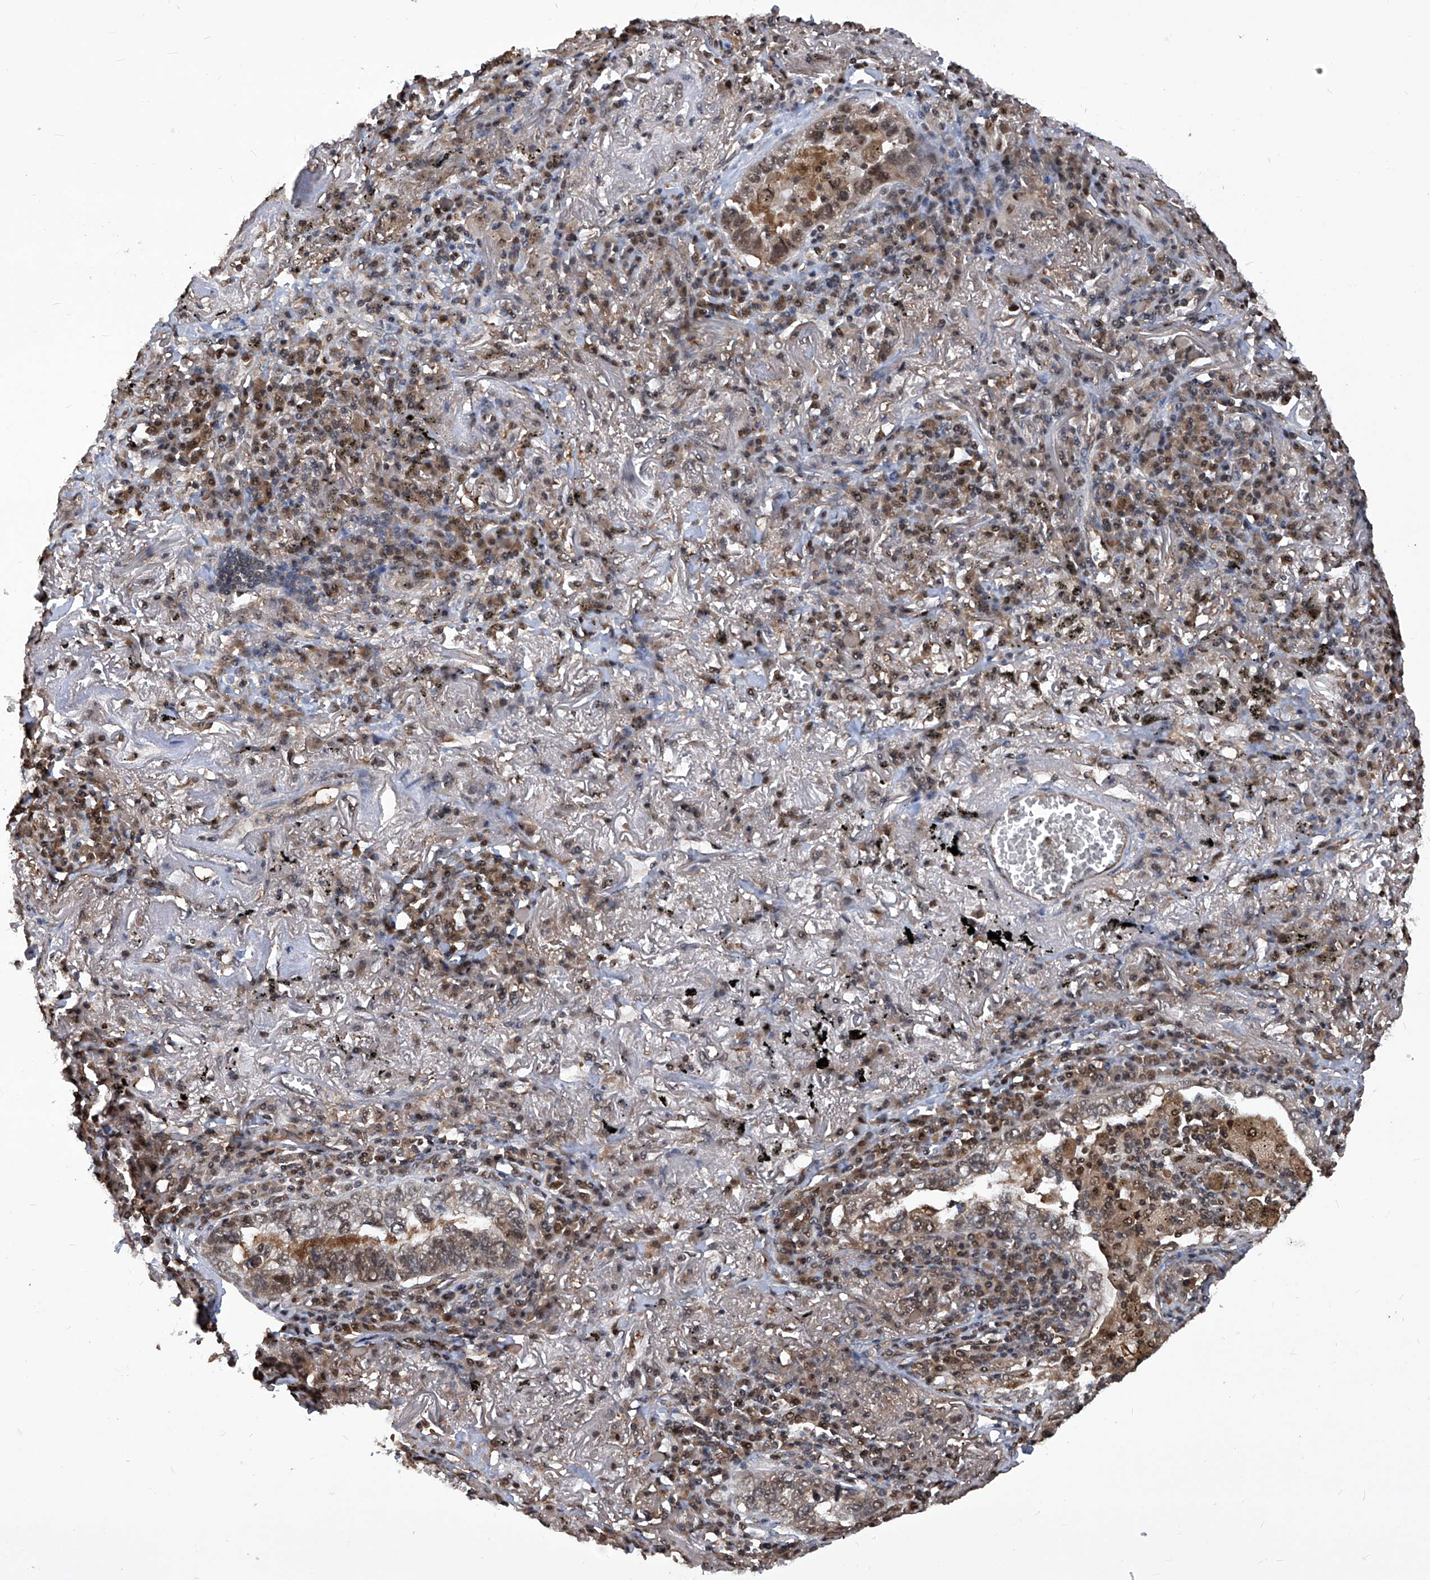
{"staining": {"intensity": "weak", "quantity": ">75%", "location": "cytoplasmic/membranous,nuclear"}, "tissue": "lung cancer", "cell_type": "Tumor cells", "image_type": "cancer", "snomed": [{"axis": "morphology", "description": "Adenocarcinoma, NOS"}, {"axis": "topography", "description": "Lung"}], "caption": "Tumor cells show low levels of weak cytoplasmic/membranous and nuclear staining in approximately >75% of cells in lung cancer. The protein is stained brown, and the nuclei are stained in blue (DAB (3,3'-diaminobenzidine) IHC with brightfield microscopy, high magnification).", "gene": "PSMB1", "patient": {"sex": "male", "age": 65}}